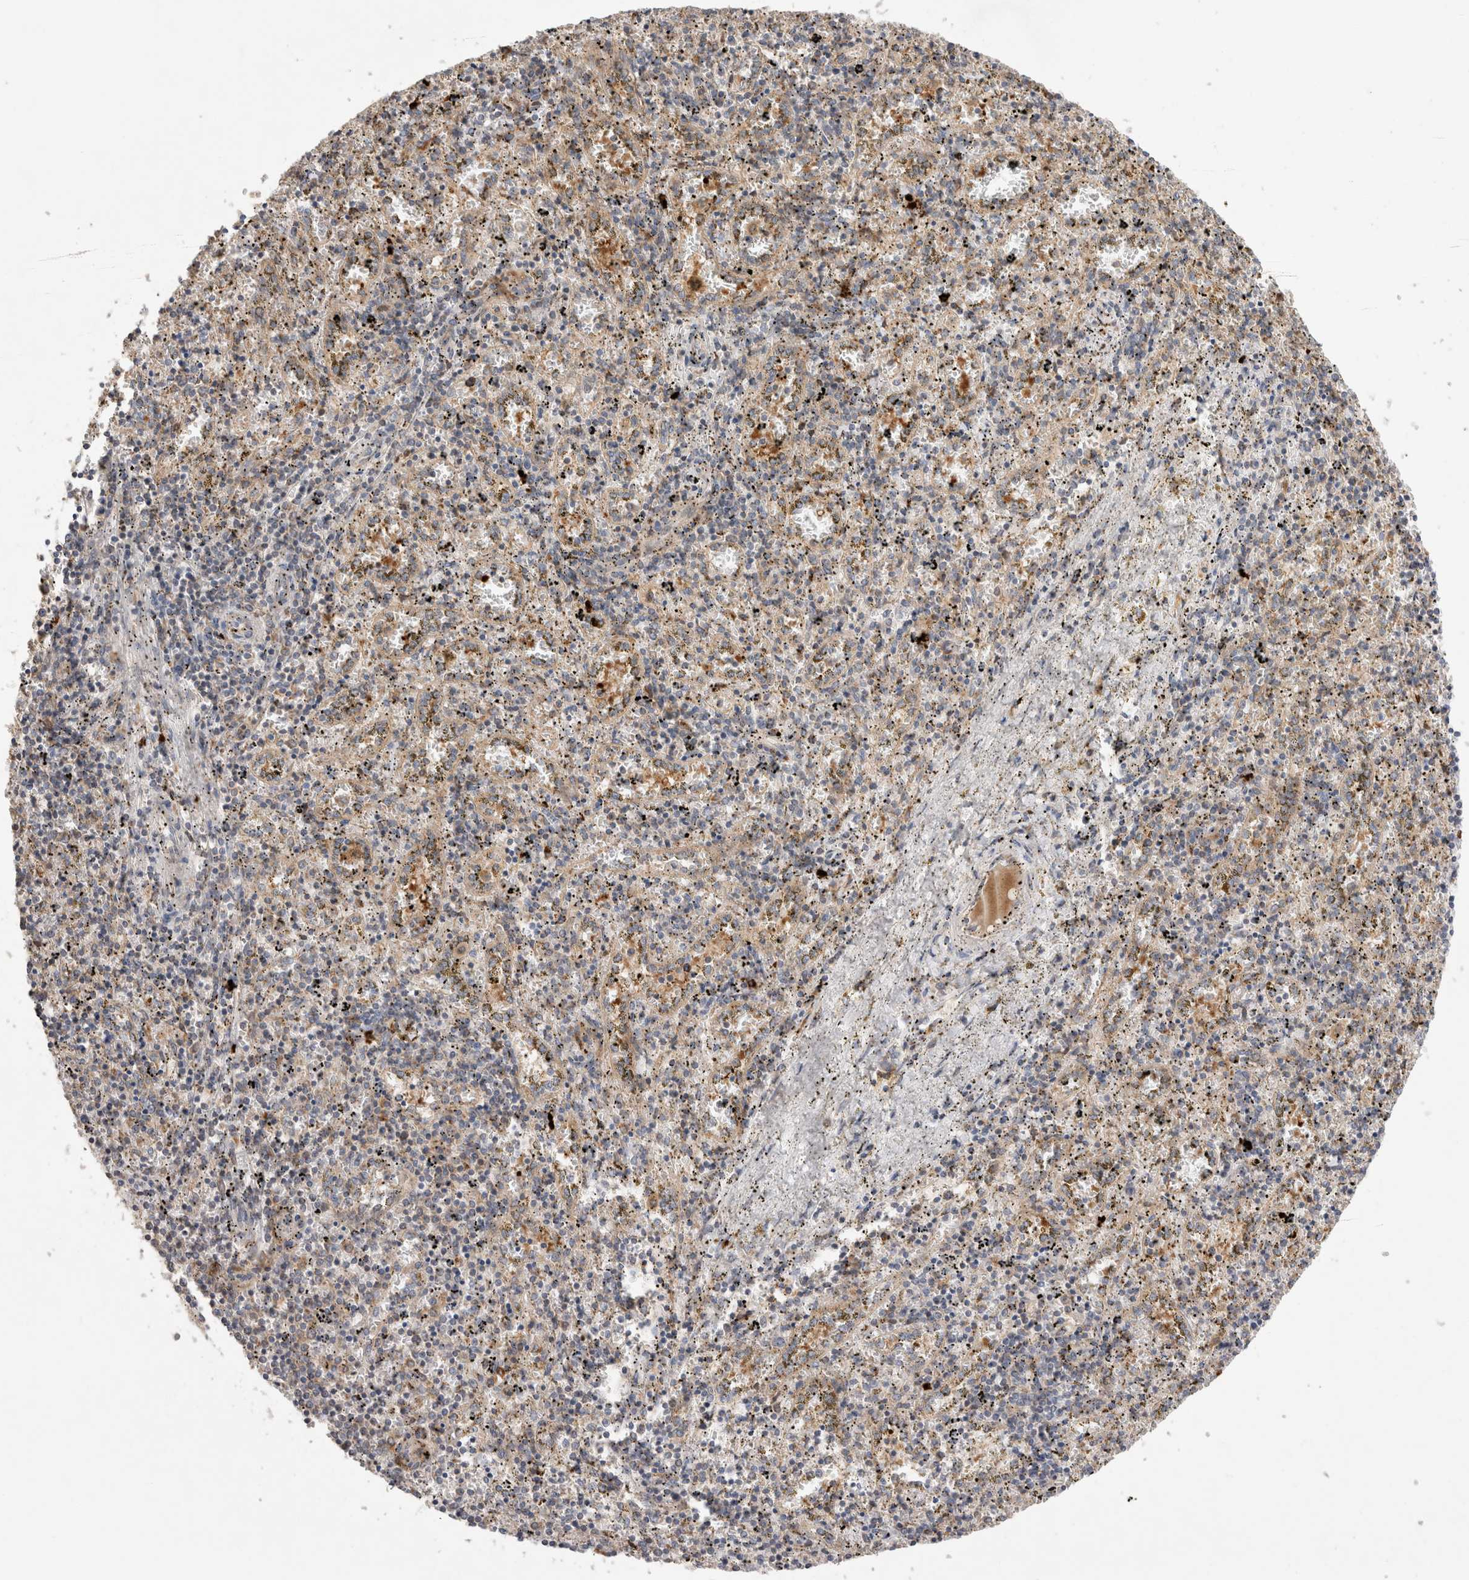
{"staining": {"intensity": "moderate", "quantity": "<25%", "location": "cytoplasmic/membranous"}, "tissue": "spleen", "cell_type": "Cells in red pulp", "image_type": "normal", "snomed": [{"axis": "morphology", "description": "Normal tissue, NOS"}, {"axis": "topography", "description": "Spleen"}], "caption": "The histopathology image reveals staining of normal spleen, revealing moderate cytoplasmic/membranous protein staining (brown color) within cells in red pulp.", "gene": "TBC1D16", "patient": {"sex": "male", "age": 11}}